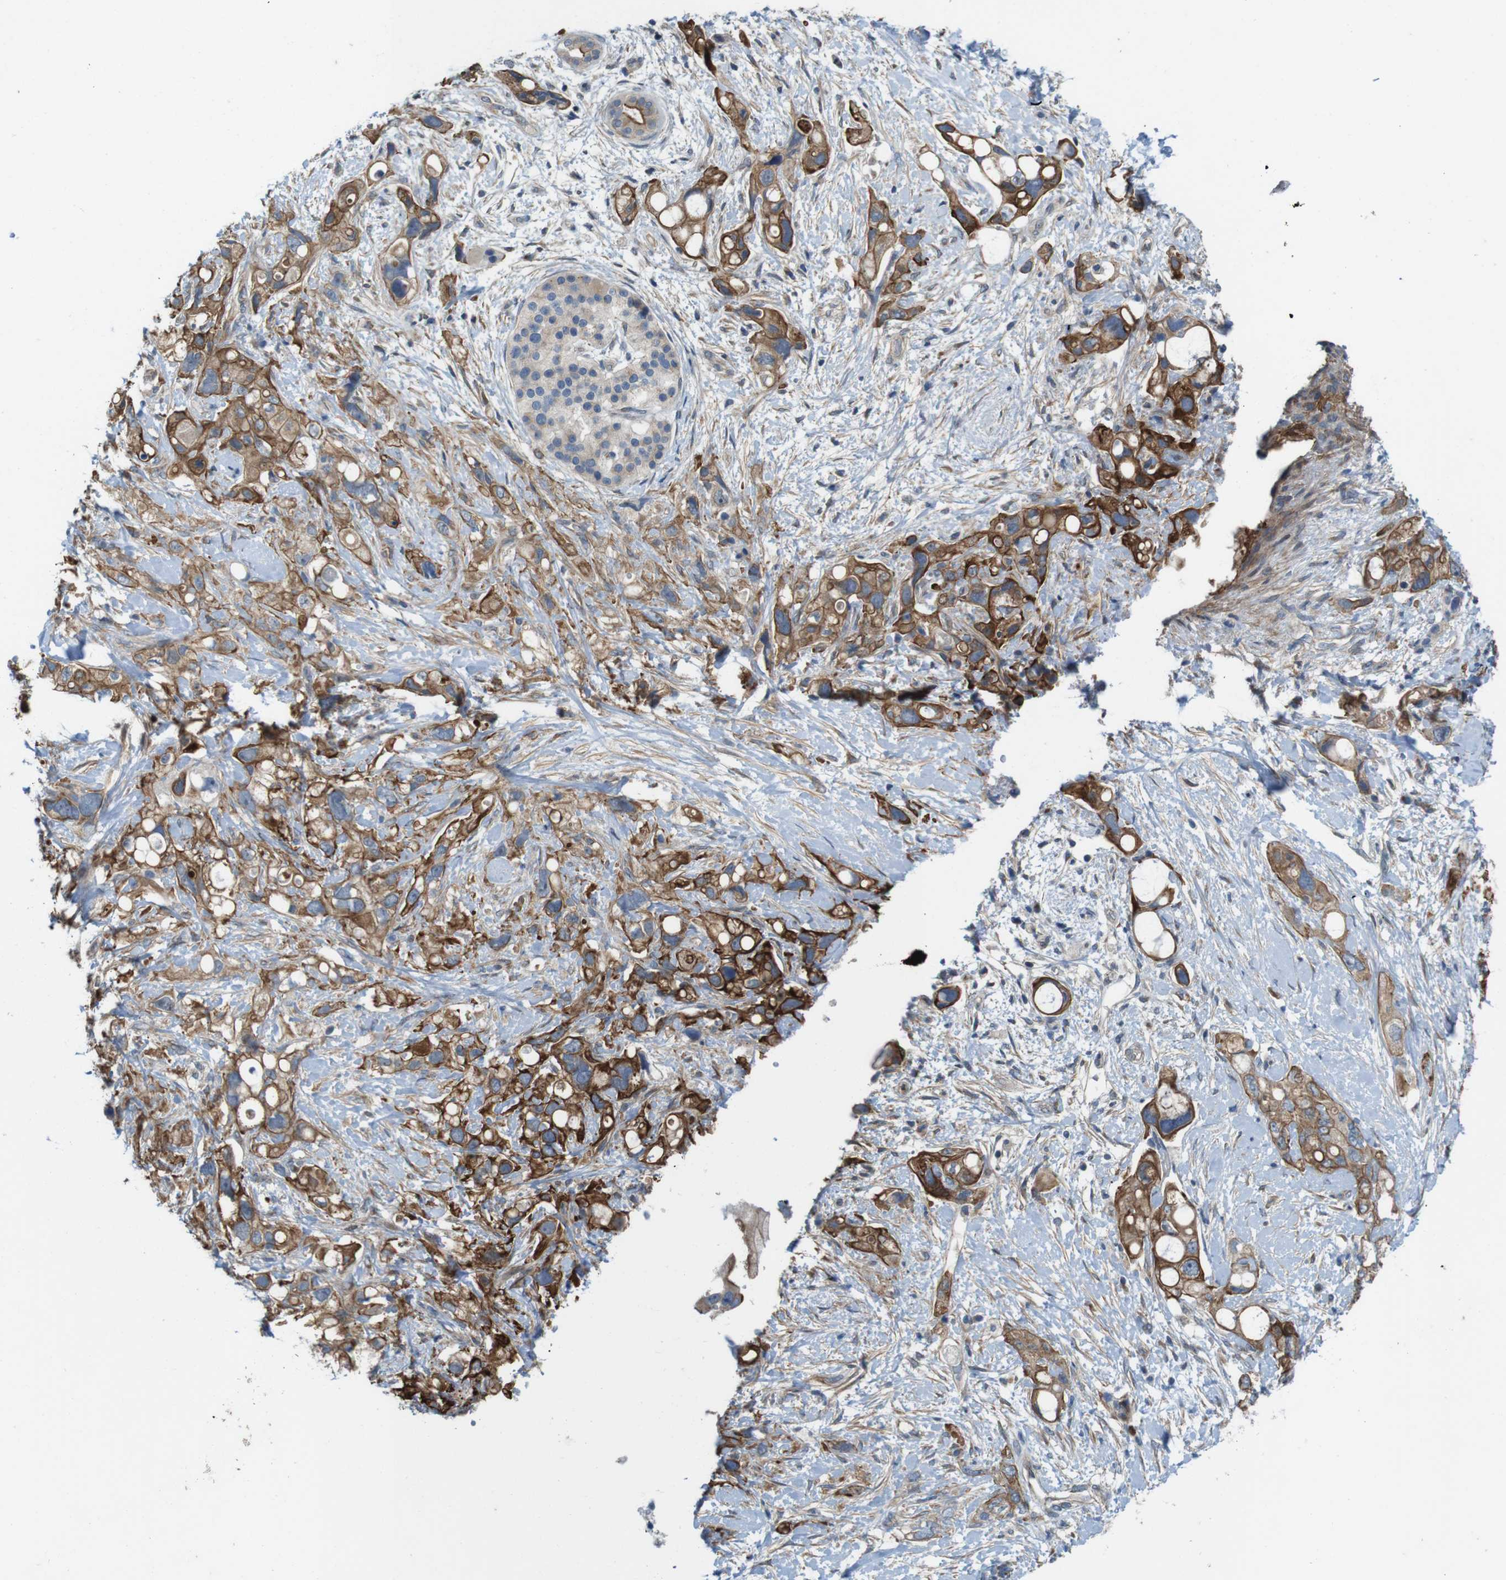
{"staining": {"intensity": "moderate", "quantity": ">75%", "location": "cytoplasmic/membranous"}, "tissue": "pancreatic cancer", "cell_type": "Tumor cells", "image_type": "cancer", "snomed": [{"axis": "morphology", "description": "Adenocarcinoma, NOS"}, {"axis": "topography", "description": "Pancreas"}], "caption": "Immunohistochemistry (IHC) photomicrograph of pancreatic cancer stained for a protein (brown), which exhibits medium levels of moderate cytoplasmic/membranous staining in about >75% of tumor cells.", "gene": "SKI", "patient": {"sex": "female", "age": 56}}